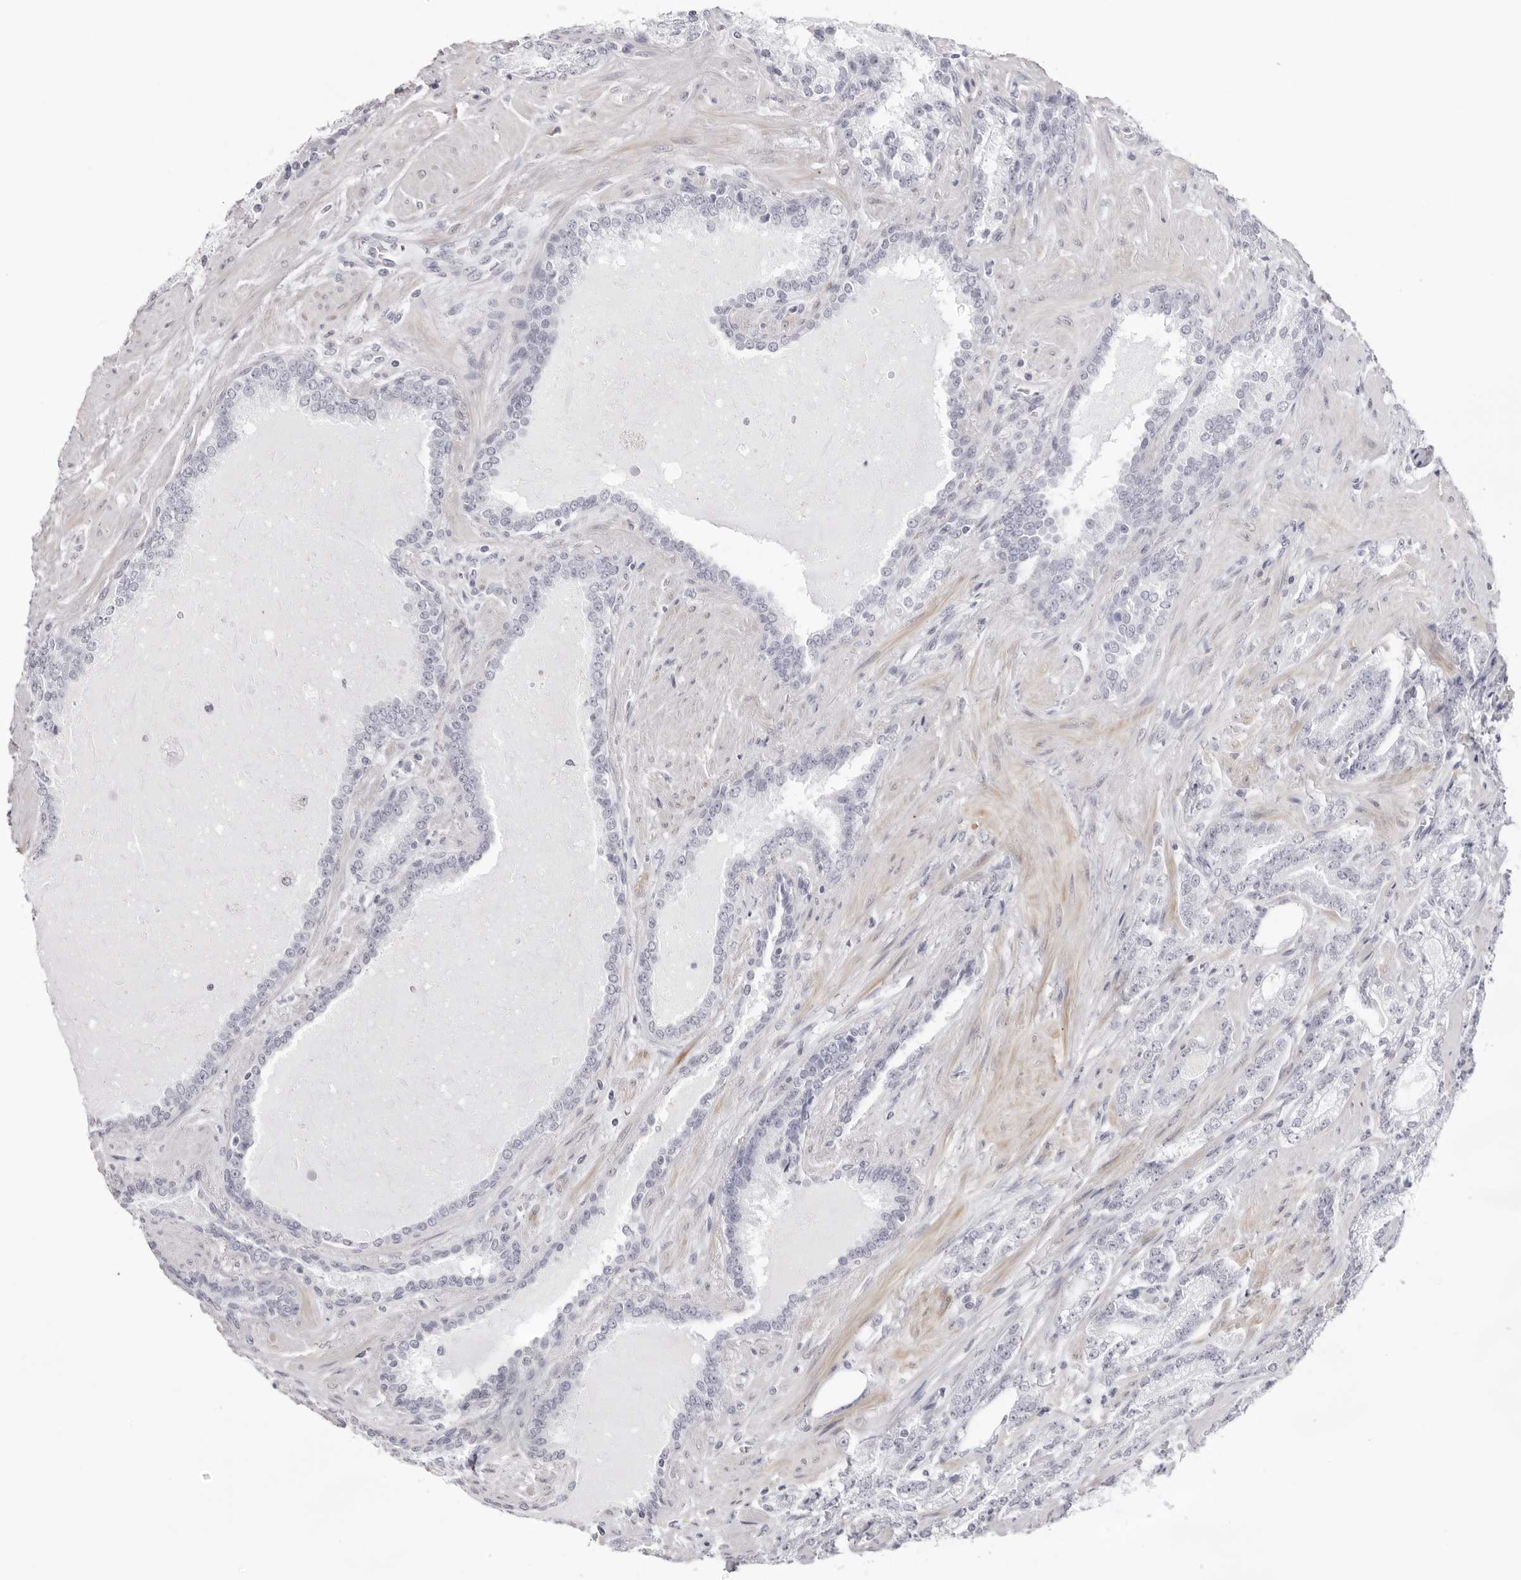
{"staining": {"intensity": "negative", "quantity": "none", "location": "none"}, "tissue": "prostate cancer", "cell_type": "Tumor cells", "image_type": "cancer", "snomed": [{"axis": "morphology", "description": "Adenocarcinoma, High grade"}, {"axis": "topography", "description": "Prostate"}], "caption": "Tumor cells show no significant protein staining in prostate cancer (adenocarcinoma (high-grade)).", "gene": "INSL3", "patient": {"sex": "male", "age": 73}}